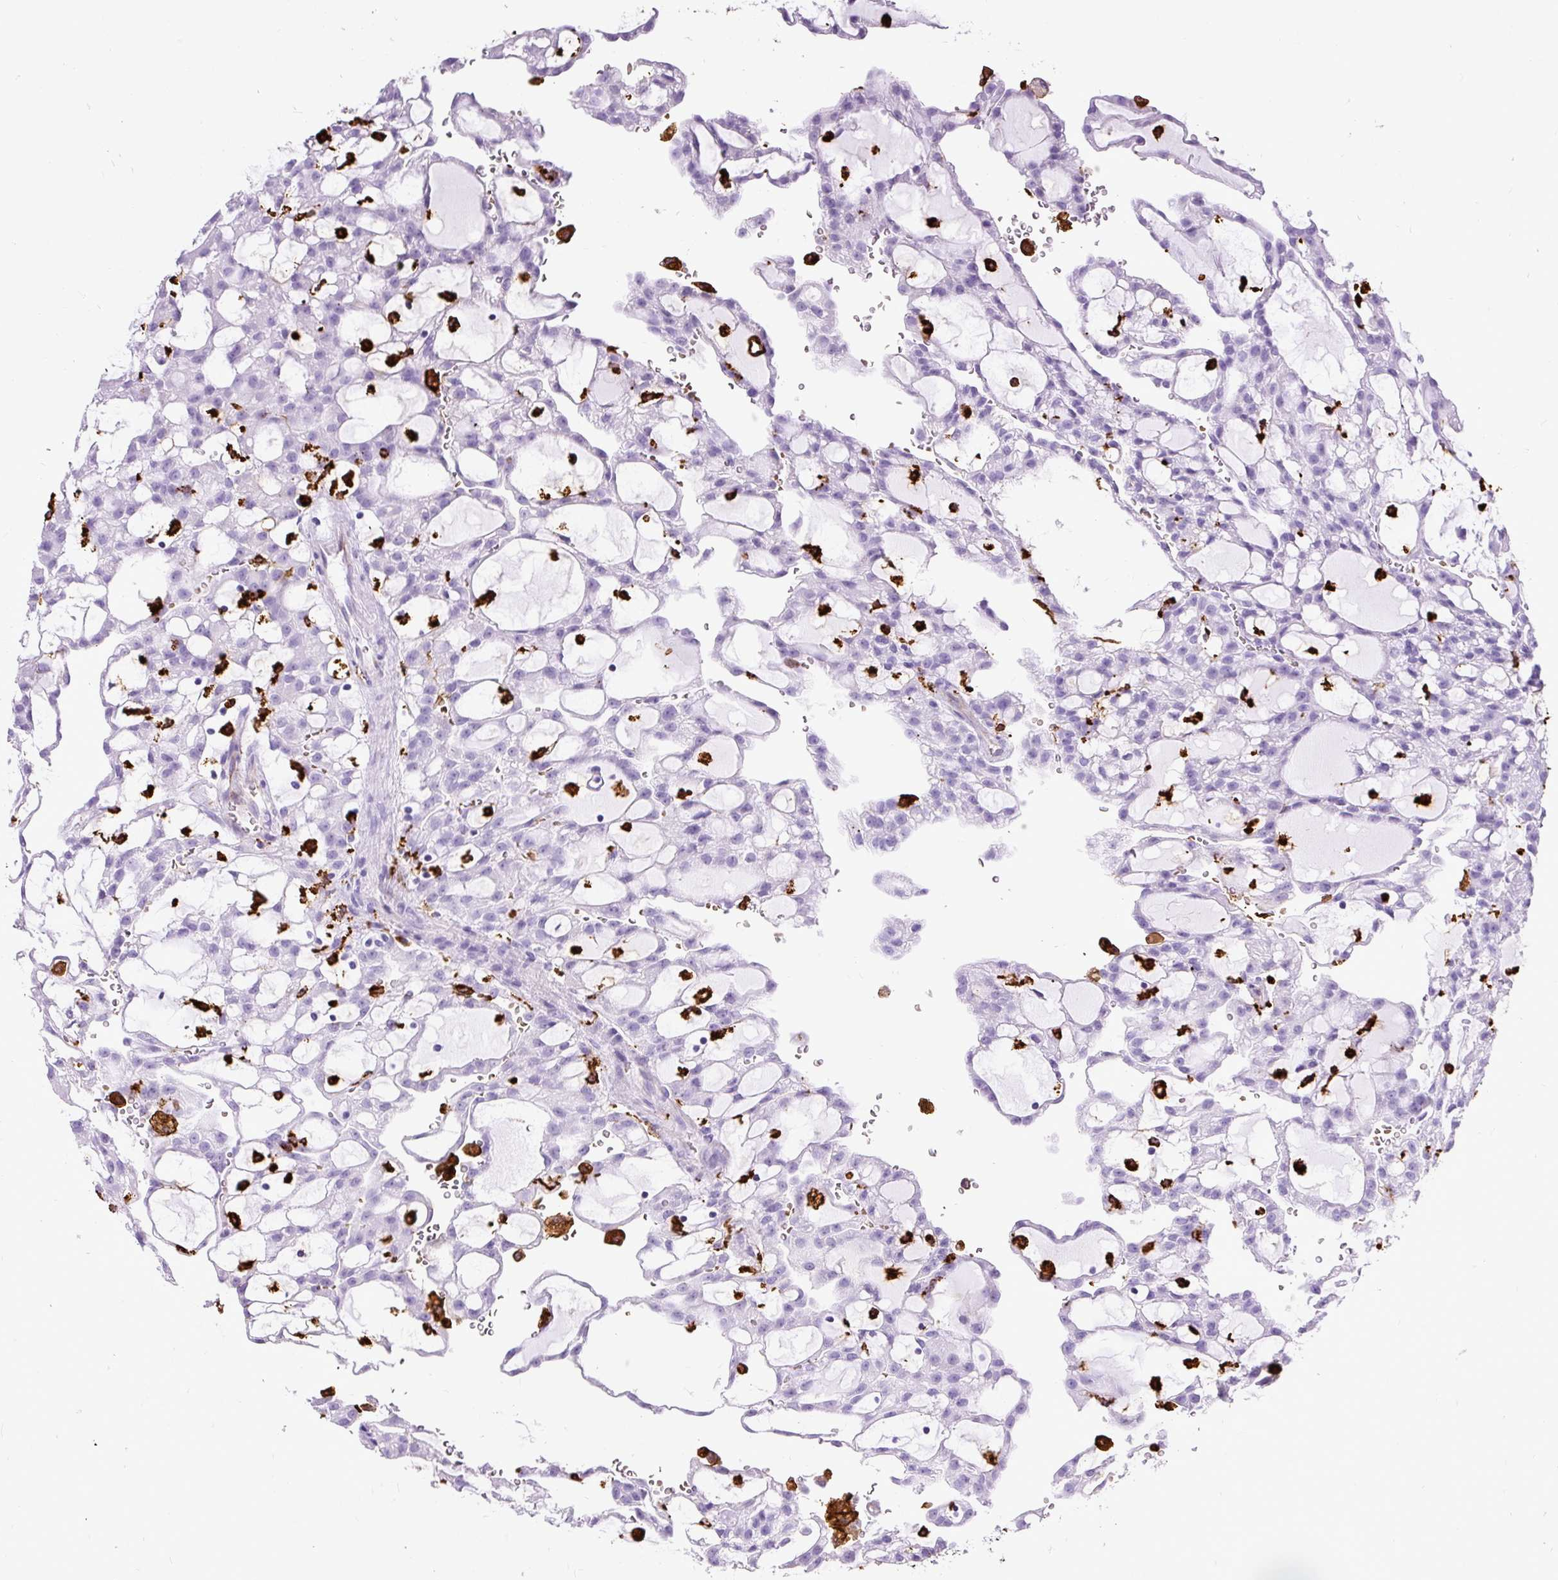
{"staining": {"intensity": "negative", "quantity": "none", "location": "none"}, "tissue": "renal cancer", "cell_type": "Tumor cells", "image_type": "cancer", "snomed": [{"axis": "morphology", "description": "Adenocarcinoma, NOS"}, {"axis": "topography", "description": "Kidney"}], "caption": "Immunohistochemical staining of renal cancer (adenocarcinoma) displays no significant staining in tumor cells. Nuclei are stained in blue.", "gene": "HLA-DRA", "patient": {"sex": "male", "age": 63}}